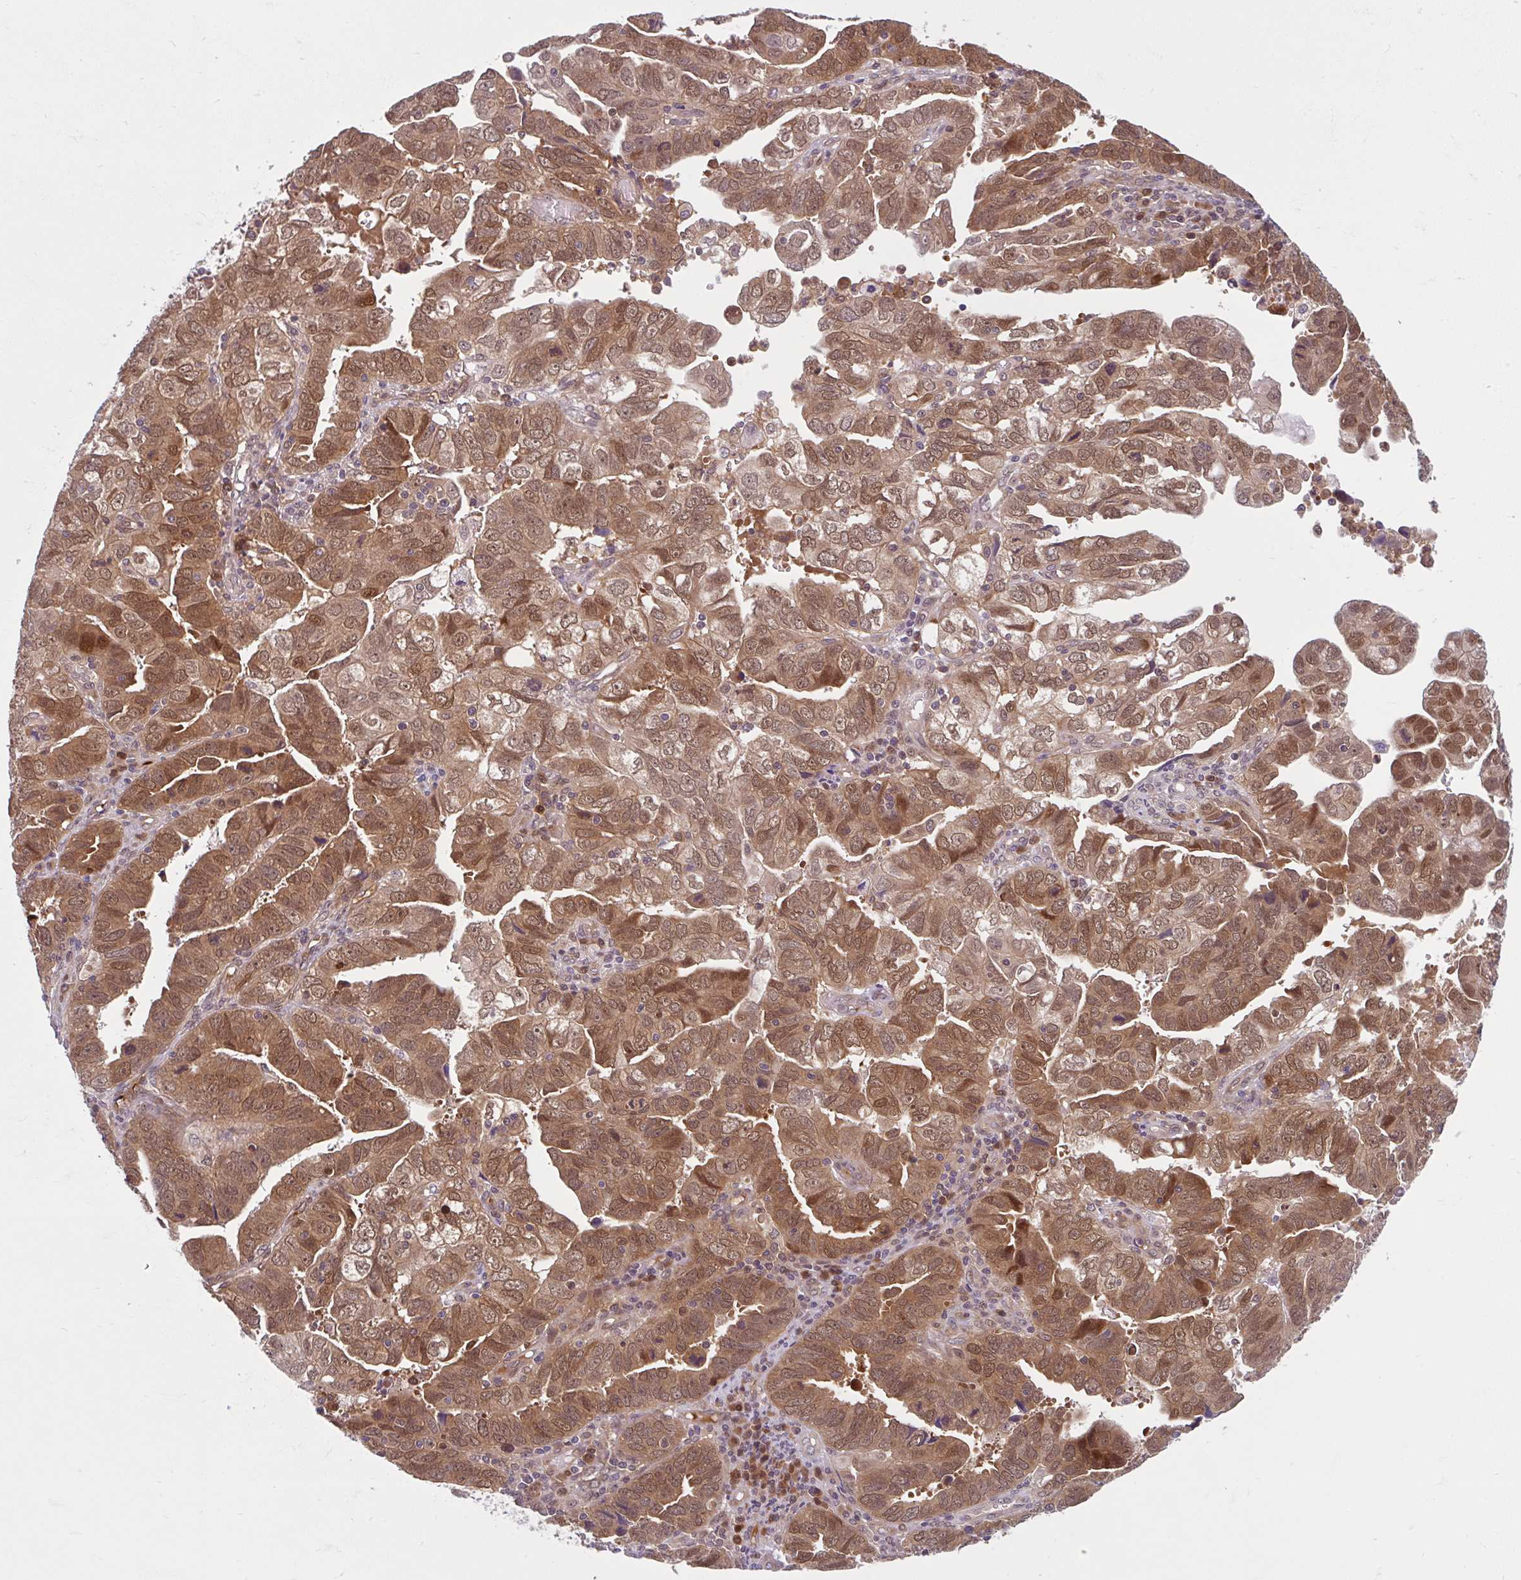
{"staining": {"intensity": "moderate", "quantity": ">75%", "location": "cytoplasmic/membranous,nuclear"}, "tissue": "endometrial cancer", "cell_type": "Tumor cells", "image_type": "cancer", "snomed": [{"axis": "morphology", "description": "Adenocarcinoma, NOS"}, {"axis": "topography", "description": "Uterus"}], "caption": "Tumor cells display medium levels of moderate cytoplasmic/membranous and nuclear positivity in about >75% of cells in human adenocarcinoma (endometrial).", "gene": "HMBS", "patient": {"sex": "female", "age": 62}}